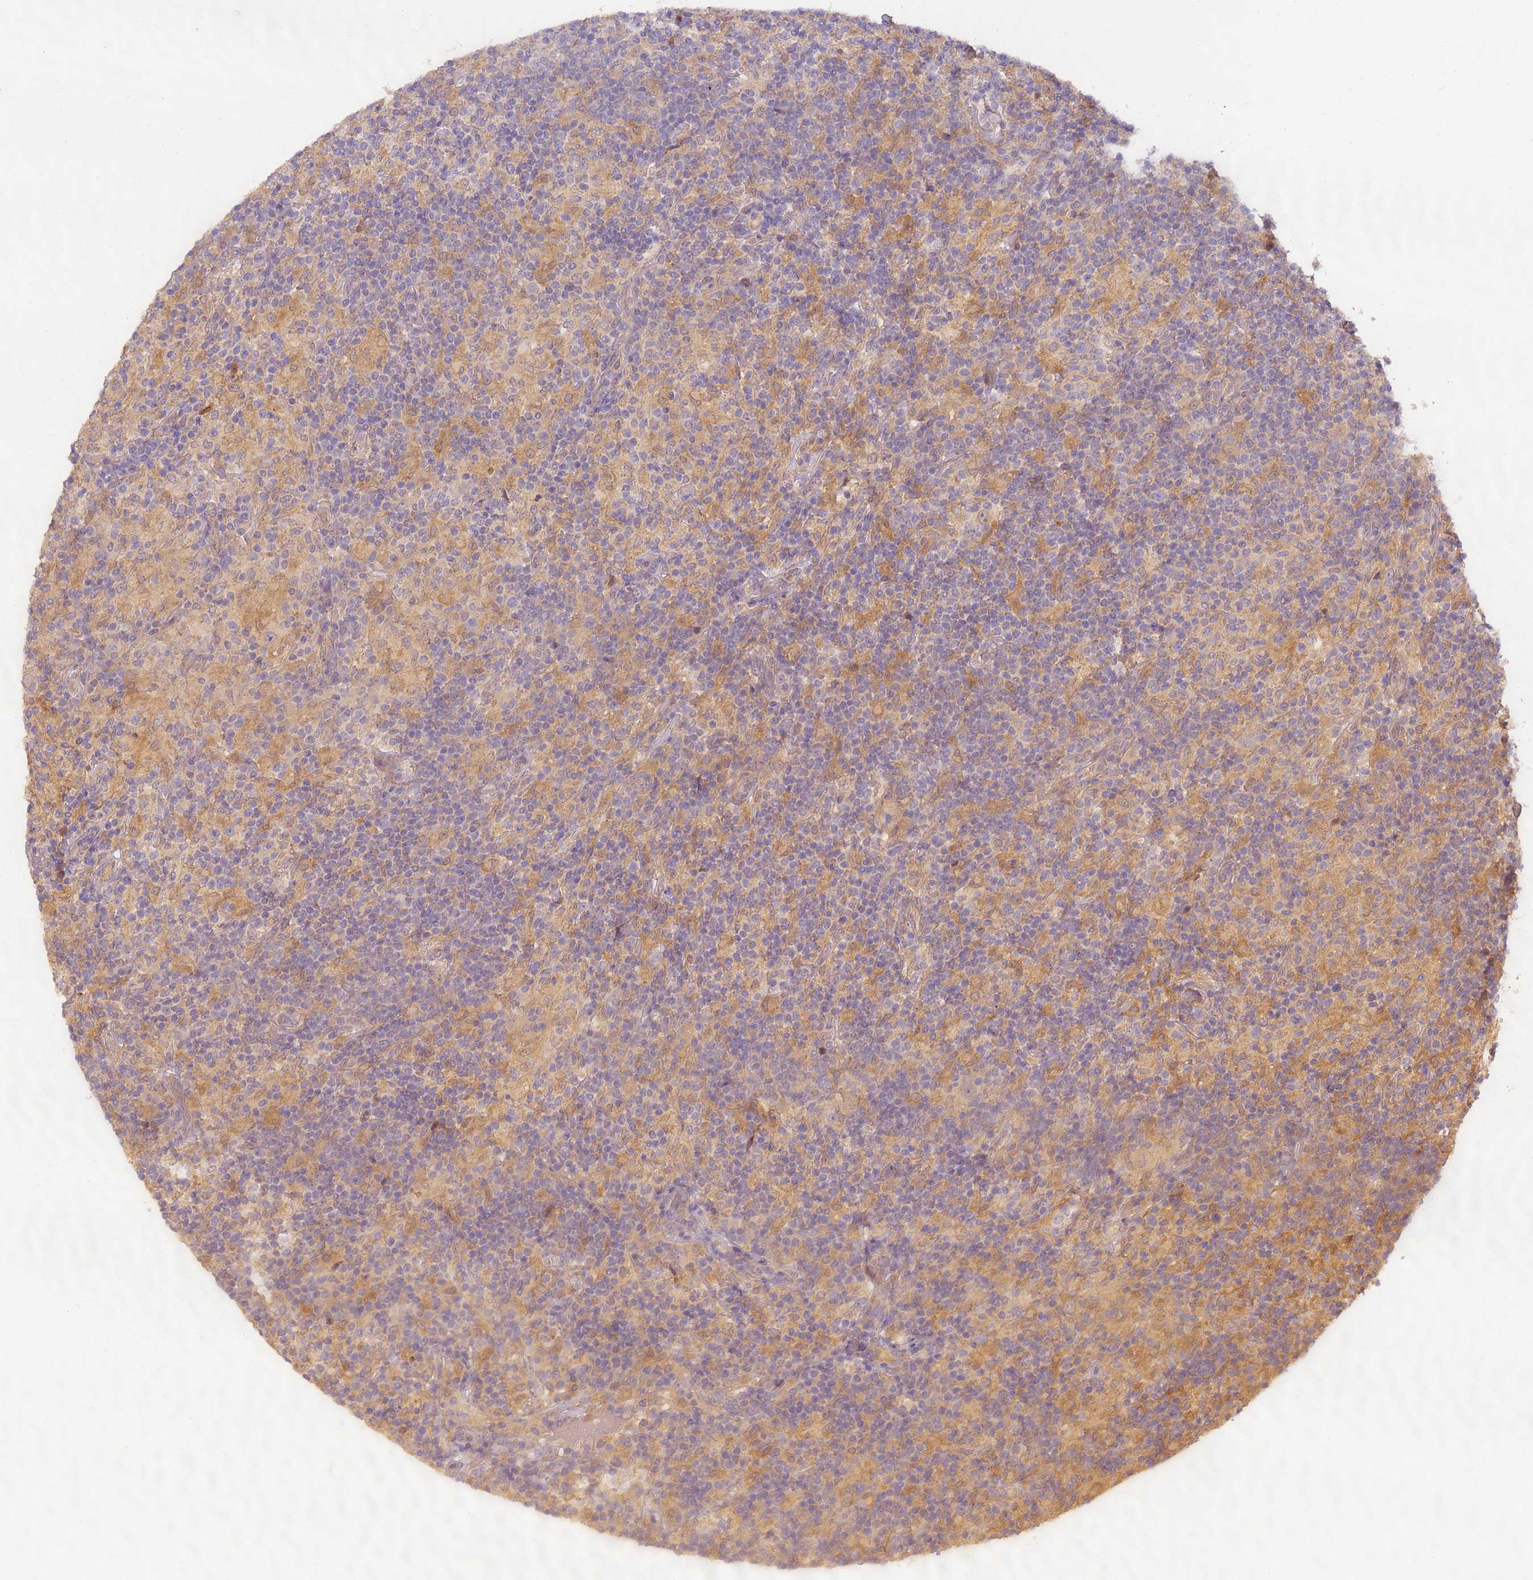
{"staining": {"intensity": "weak", "quantity": "<25%", "location": "cytoplasmic/membranous"}, "tissue": "lymphoma", "cell_type": "Tumor cells", "image_type": "cancer", "snomed": [{"axis": "morphology", "description": "Hodgkin's disease, NOS"}, {"axis": "topography", "description": "Lymph node"}], "caption": "Immunohistochemistry photomicrograph of human lymphoma stained for a protein (brown), which exhibits no positivity in tumor cells.", "gene": "TIGAR", "patient": {"sex": "male", "age": 70}}